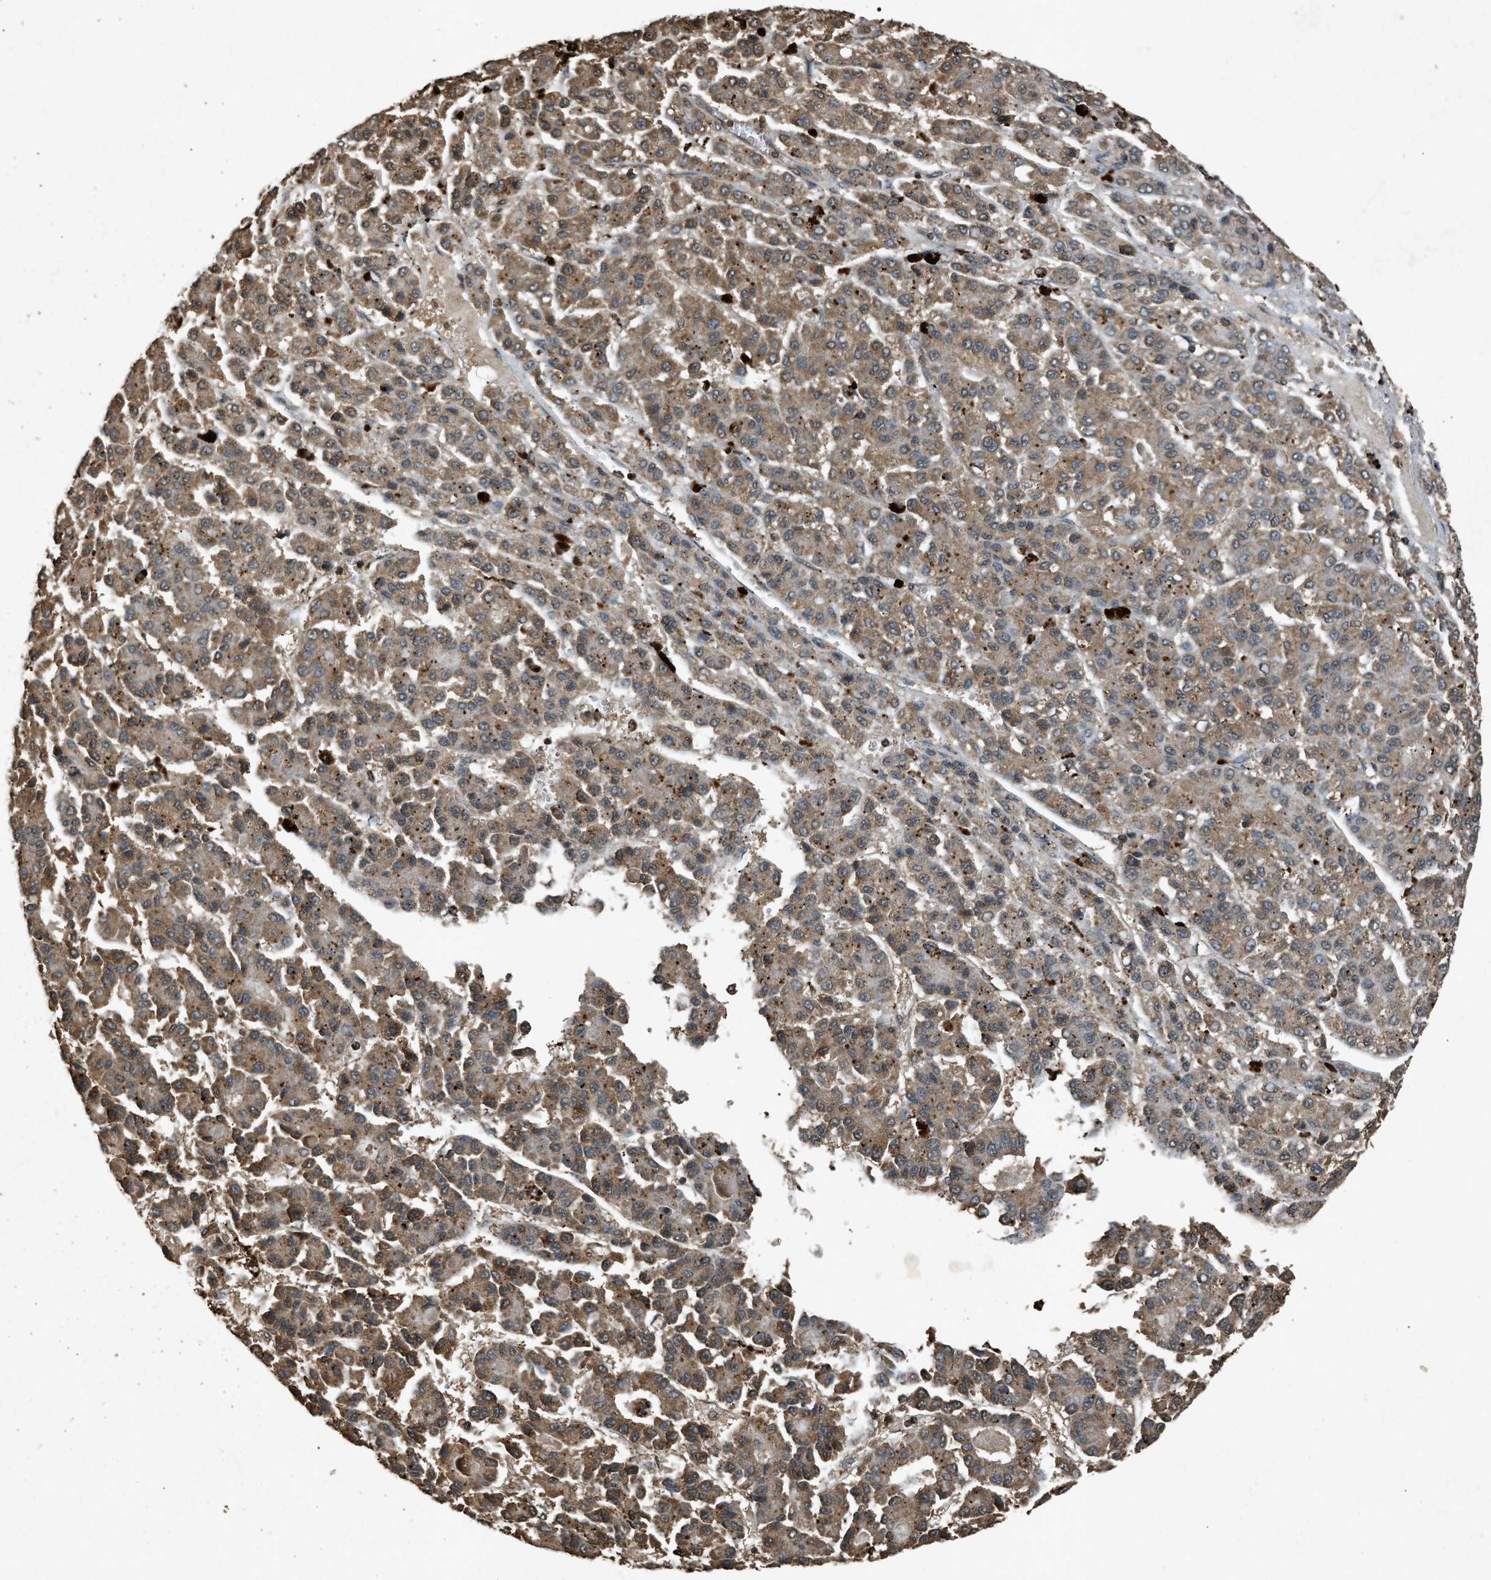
{"staining": {"intensity": "moderate", "quantity": ">75%", "location": "cytoplasmic/membranous"}, "tissue": "liver cancer", "cell_type": "Tumor cells", "image_type": "cancer", "snomed": [{"axis": "morphology", "description": "Carcinoma, Hepatocellular, NOS"}, {"axis": "topography", "description": "Liver"}], "caption": "The image reveals a brown stain indicating the presence of a protein in the cytoplasmic/membranous of tumor cells in liver cancer (hepatocellular carcinoma). (brown staining indicates protein expression, while blue staining denotes nuclei).", "gene": "OAS1", "patient": {"sex": "male", "age": 70}}